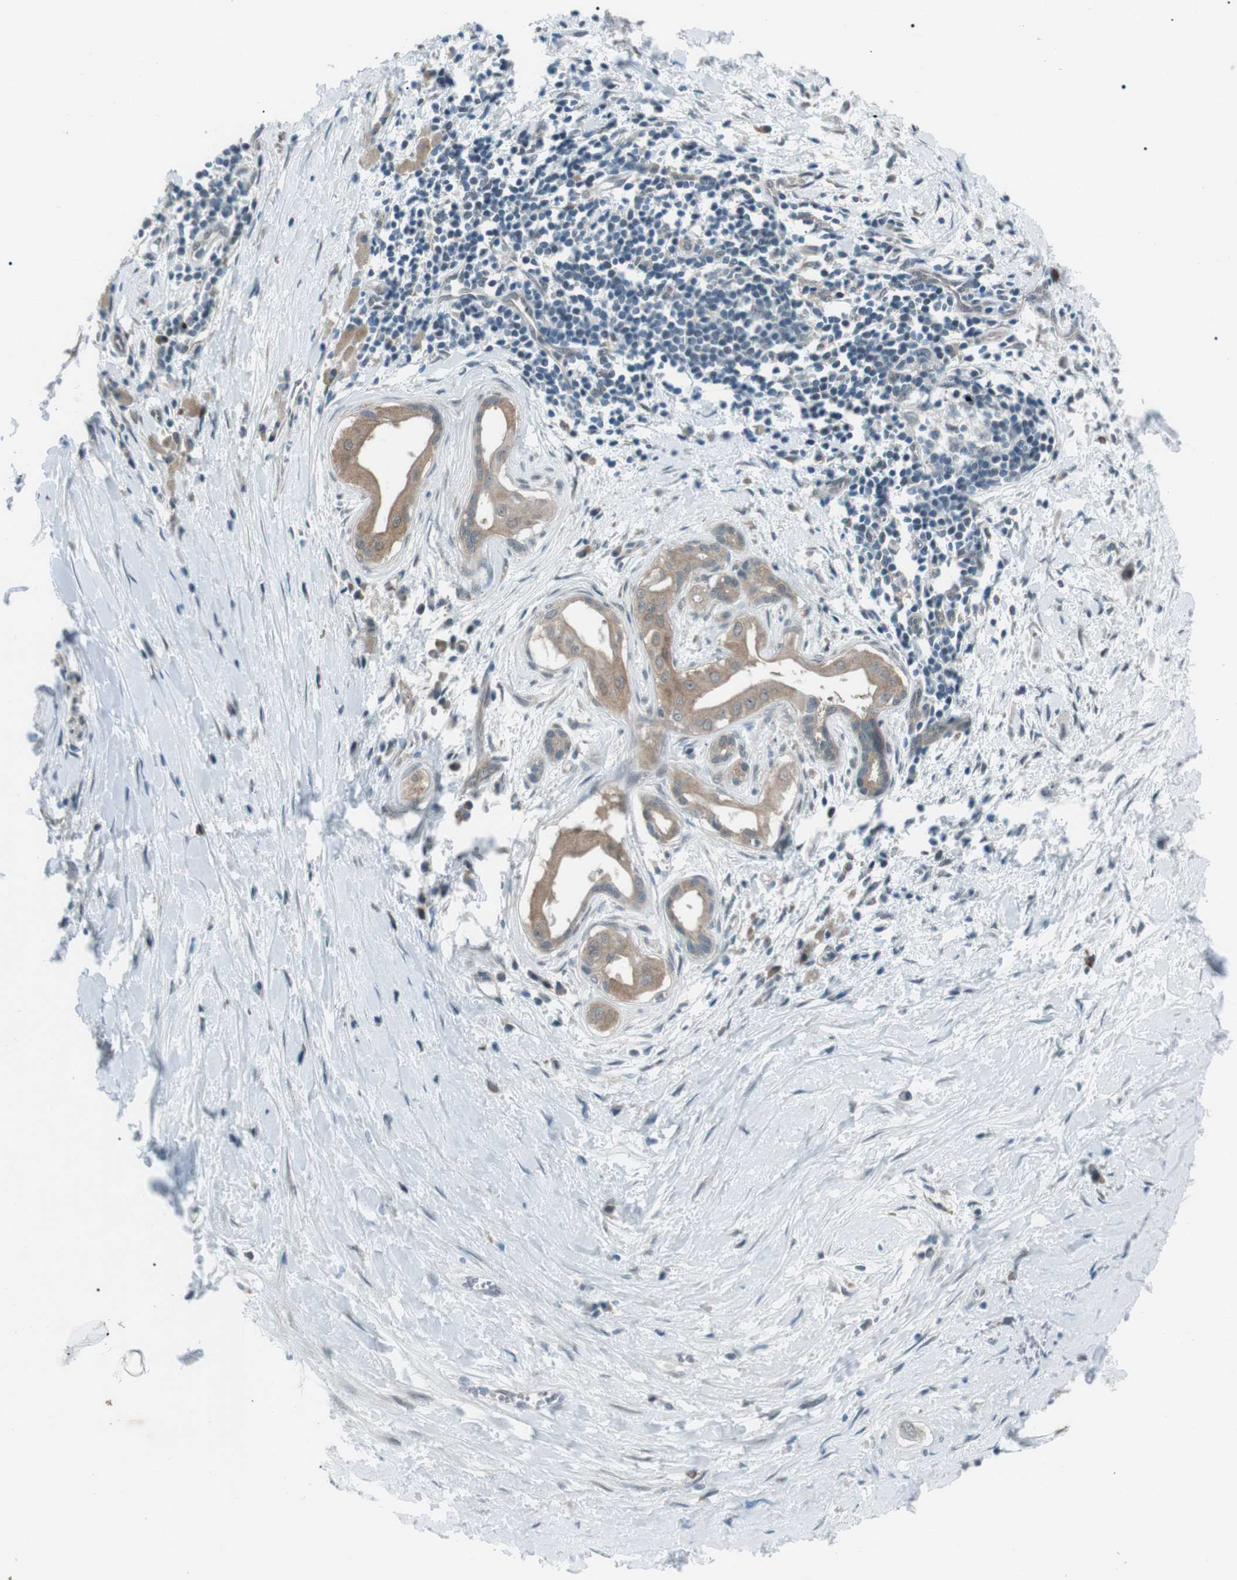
{"staining": {"intensity": "weak", "quantity": "25%-75%", "location": "cytoplasmic/membranous"}, "tissue": "pancreatic cancer", "cell_type": "Tumor cells", "image_type": "cancer", "snomed": [{"axis": "morphology", "description": "Adenocarcinoma, NOS"}, {"axis": "topography", "description": "Pancreas"}], "caption": "IHC (DAB) staining of human adenocarcinoma (pancreatic) demonstrates weak cytoplasmic/membranous protein expression in about 25%-75% of tumor cells. Immunohistochemistry stains the protein in brown and the nuclei are stained blue.", "gene": "LRIG2", "patient": {"sex": "male", "age": 55}}